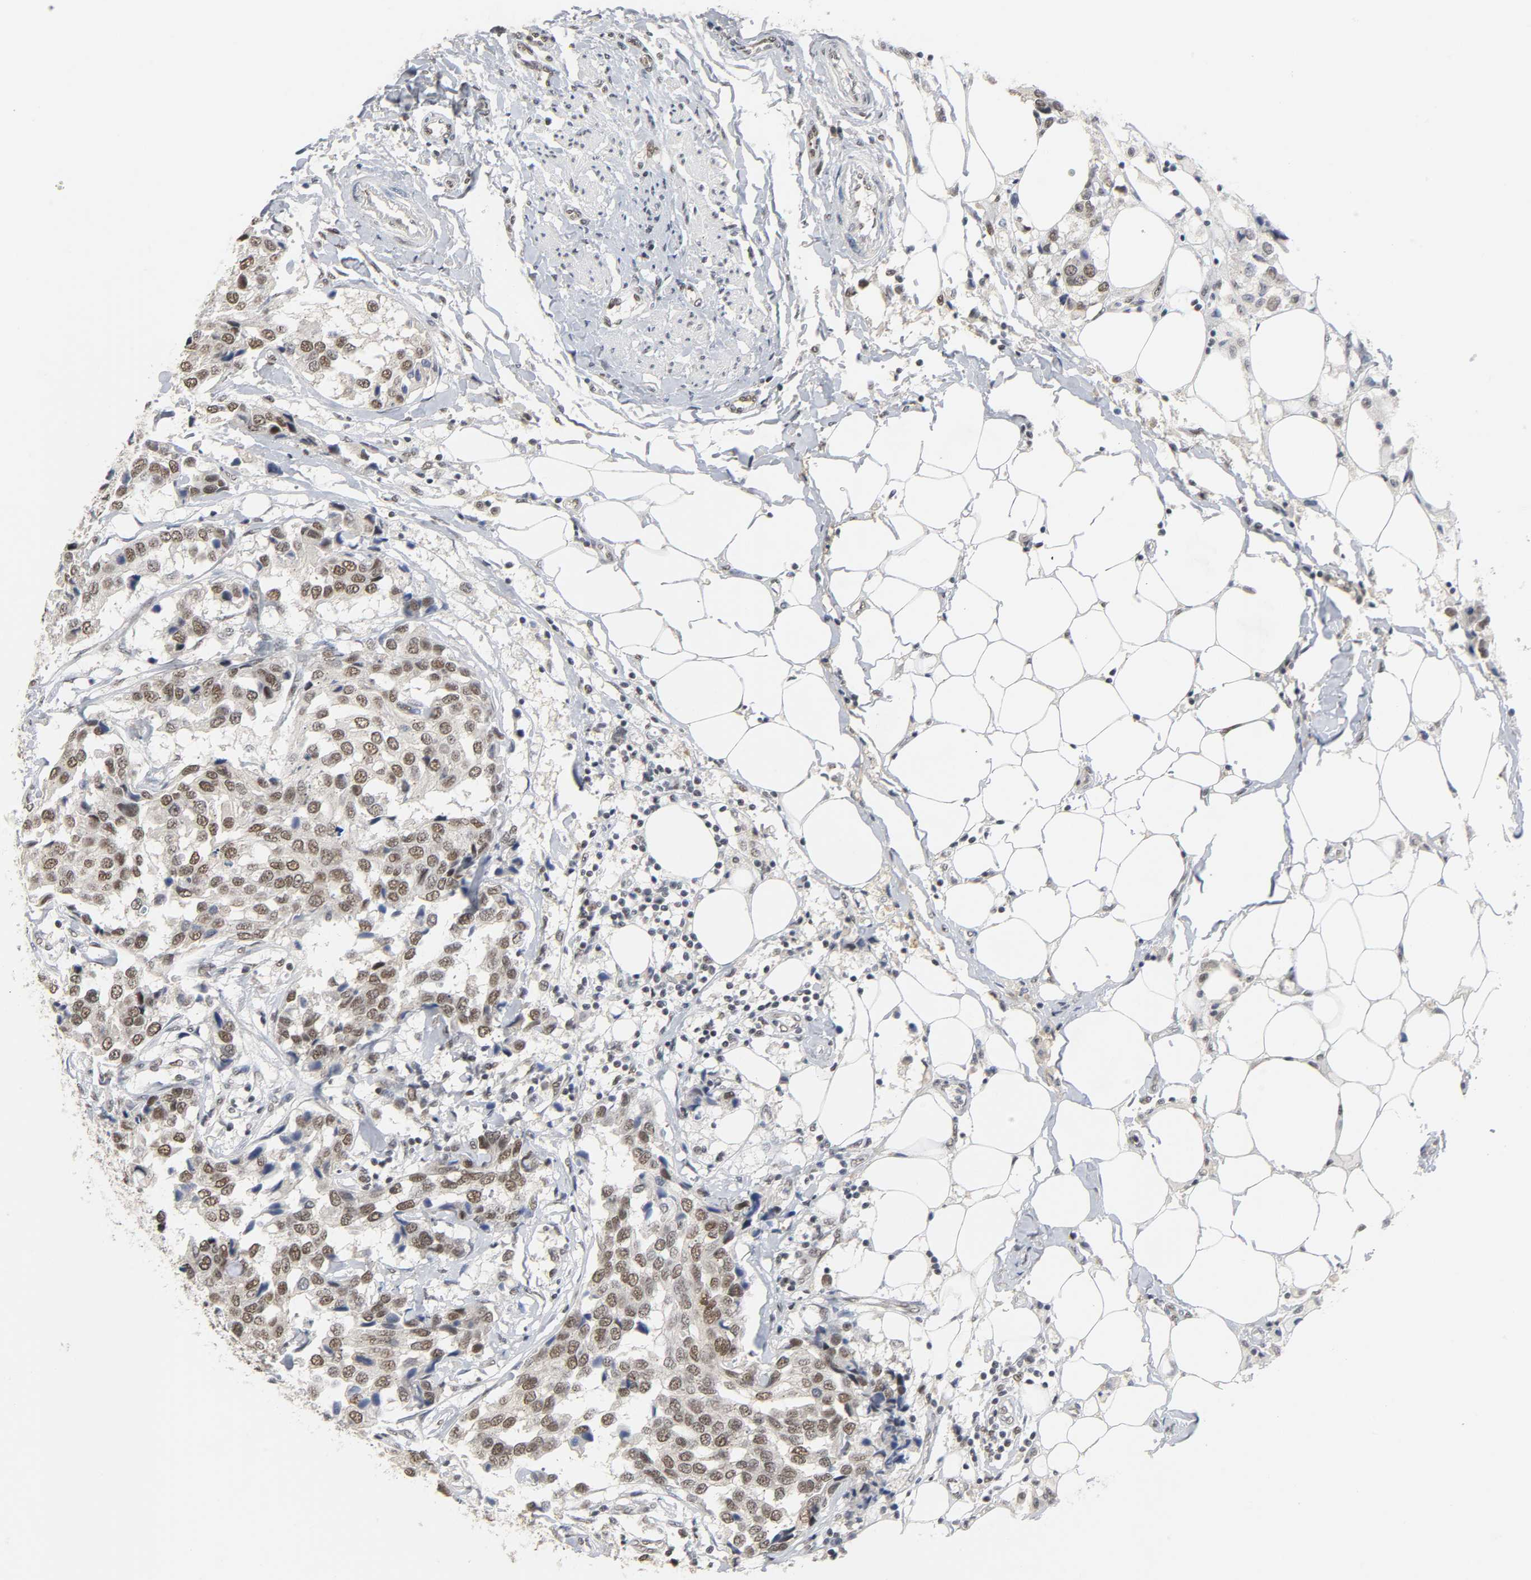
{"staining": {"intensity": "moderate", "quantity": "25%-75%", "location": "nuclear"}, "tissue": "breast cancer", "cell_type": "Tumor cells", "image_type": "cancer", "snomed": [{"axis": "morphology", "description": "Duct carcinoma"}, {"axis": "topography", "description": "Breast"}], "caption": "This is an image of IHC staining of breast cancer (infiltrating ductal carcinoma), which shows moderate positivity in the nuclear of tumor cells.", "gene": "NCOA6", "patient": {"sex": "female", "age": 80}}